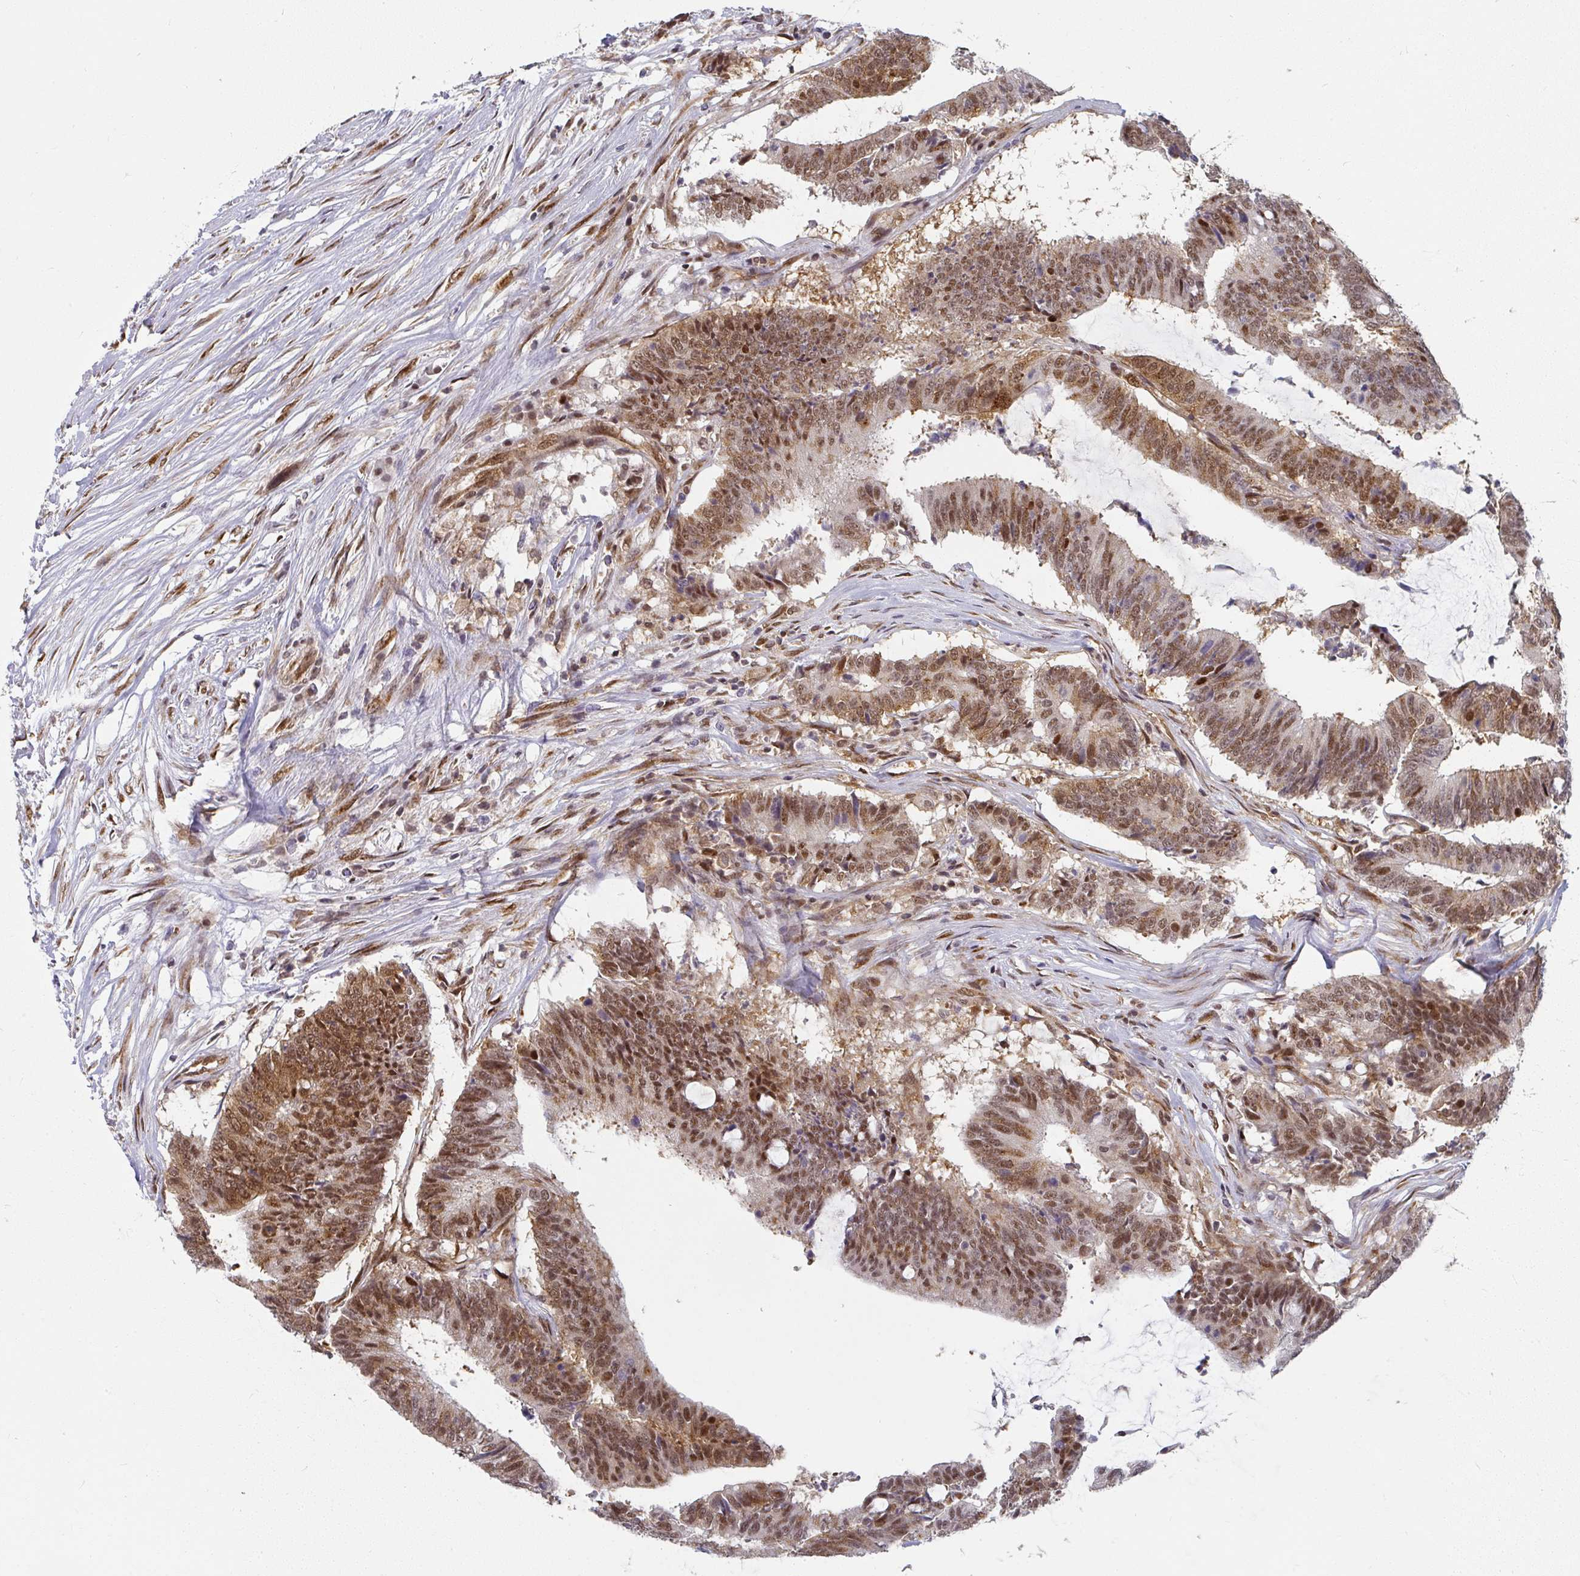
{"staining": {"intensity": "moderate", "quantity": ">75%", "location": "cytoplasmic/membranous,nuclear"}, "tissue": "colorectal cancer", "cell_type": "Tumor cells", "image_type": "cancer", "snomed": [{"axis": "morphology", "description": "Adenocarcinoma, NOS"}, {"axis": "topography", "description": "Colon"}], "caption": "Immunohistochemical staining of colorectal adenocarcinoma displays moderate cytoplasmic/membranous and nuclear protein expression in about >75% of tumor cells.", "gene": "SYNCRIP", "patient": {"sex": "female", "age": 43}}